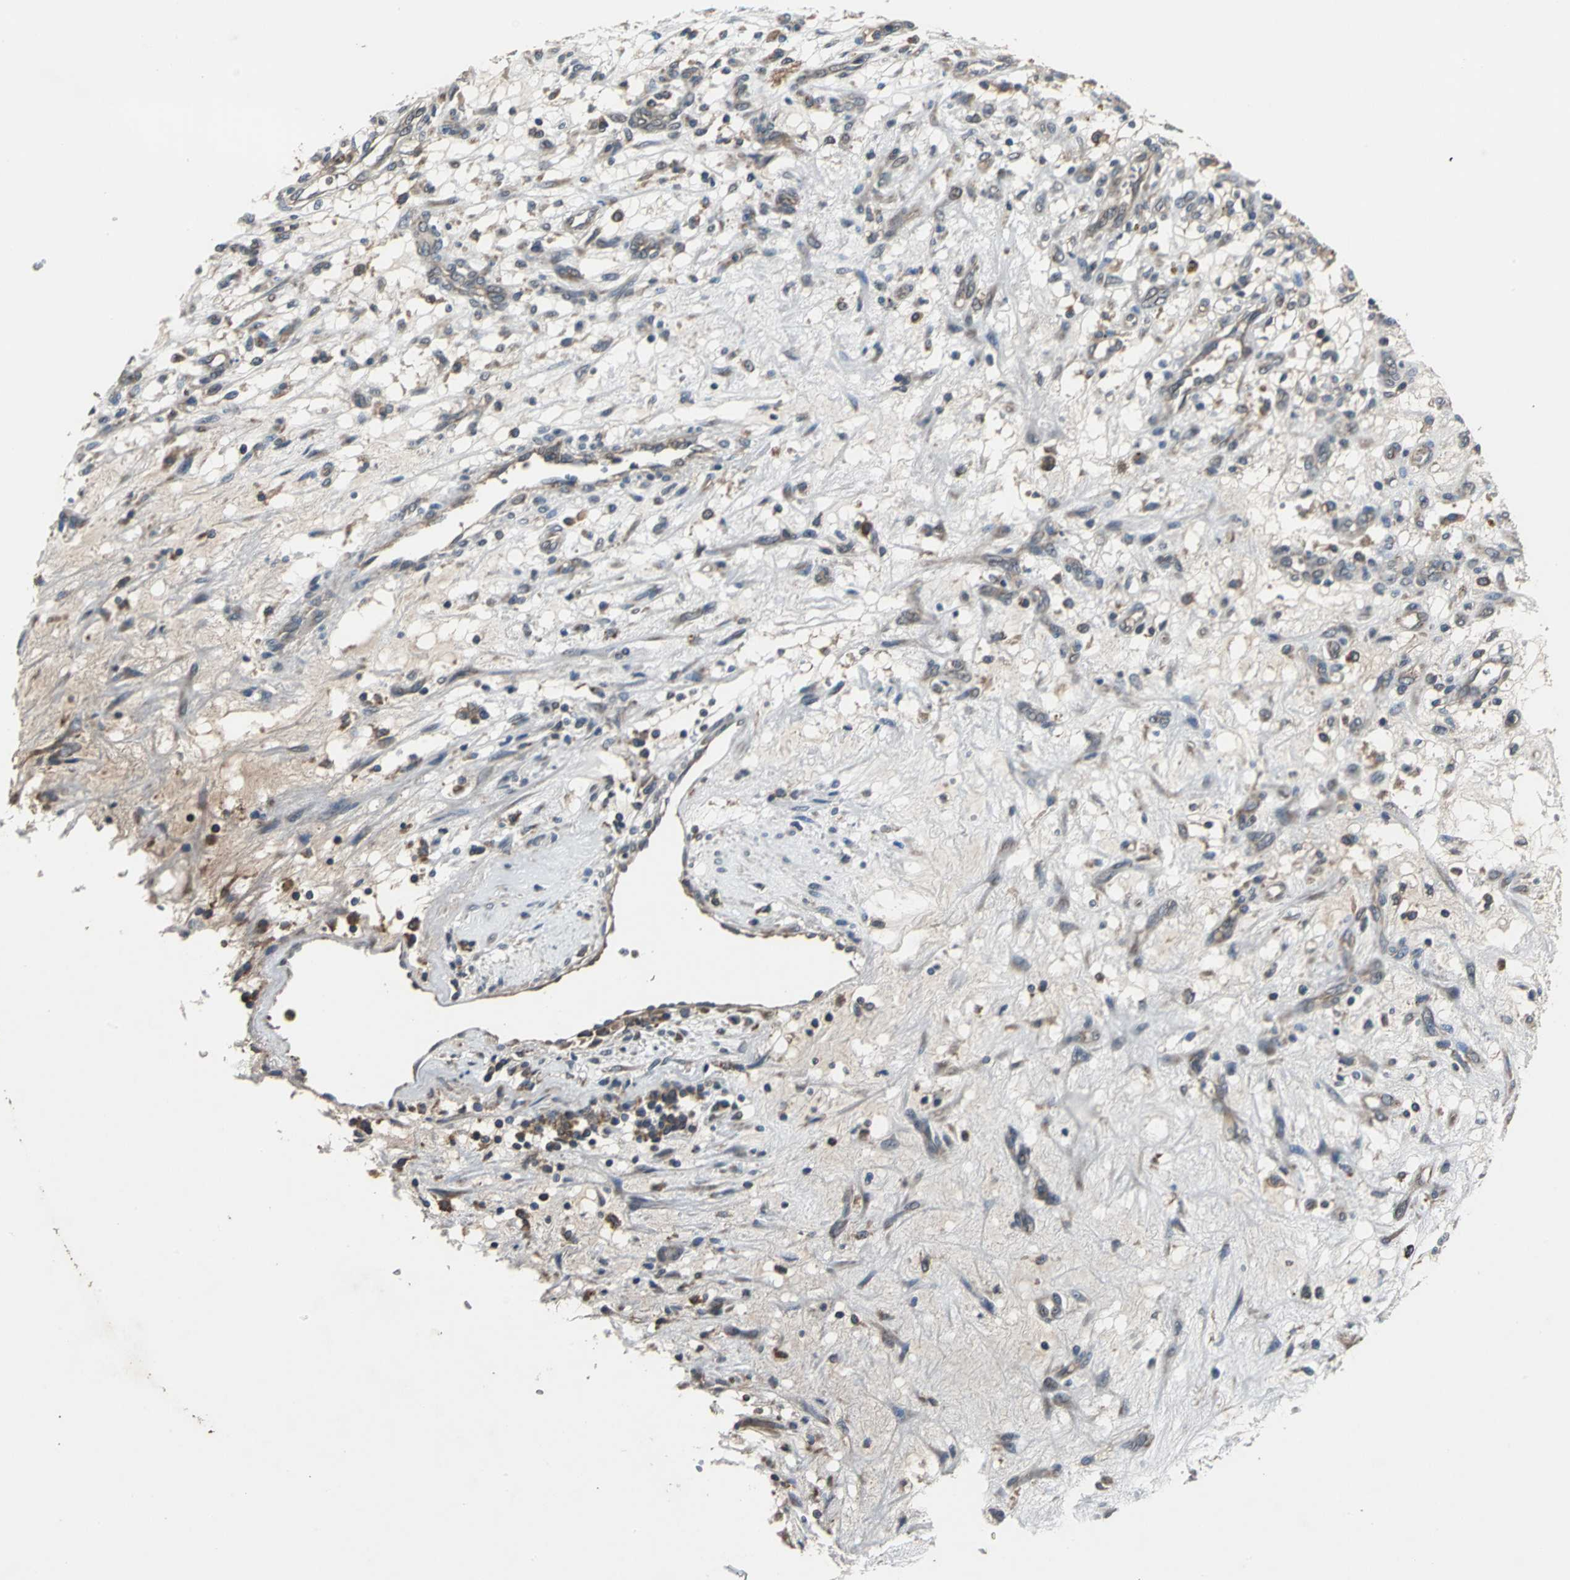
{"staining": {"intensity": "moderate", "quantity": "25%-75%", "location": "cytoplasmic/membranous"}, "tissue": "renal cancer", "cell_type": "Tumor cells", "image_type": "cancer", "snomed": [{"axis": "morphology", "description": "Adenocarcinoma, NOS"}, {"axis": "topography", "description": "Kidney"}], "caption": "This is an image of IHC staining of renal cancer (adenocarcinoma), which shows moderate positivity in the cytoplasmic/membranous of tumor cells.", "gene": "ZNF608", "patient": {"sex": "female", "age": 57}}